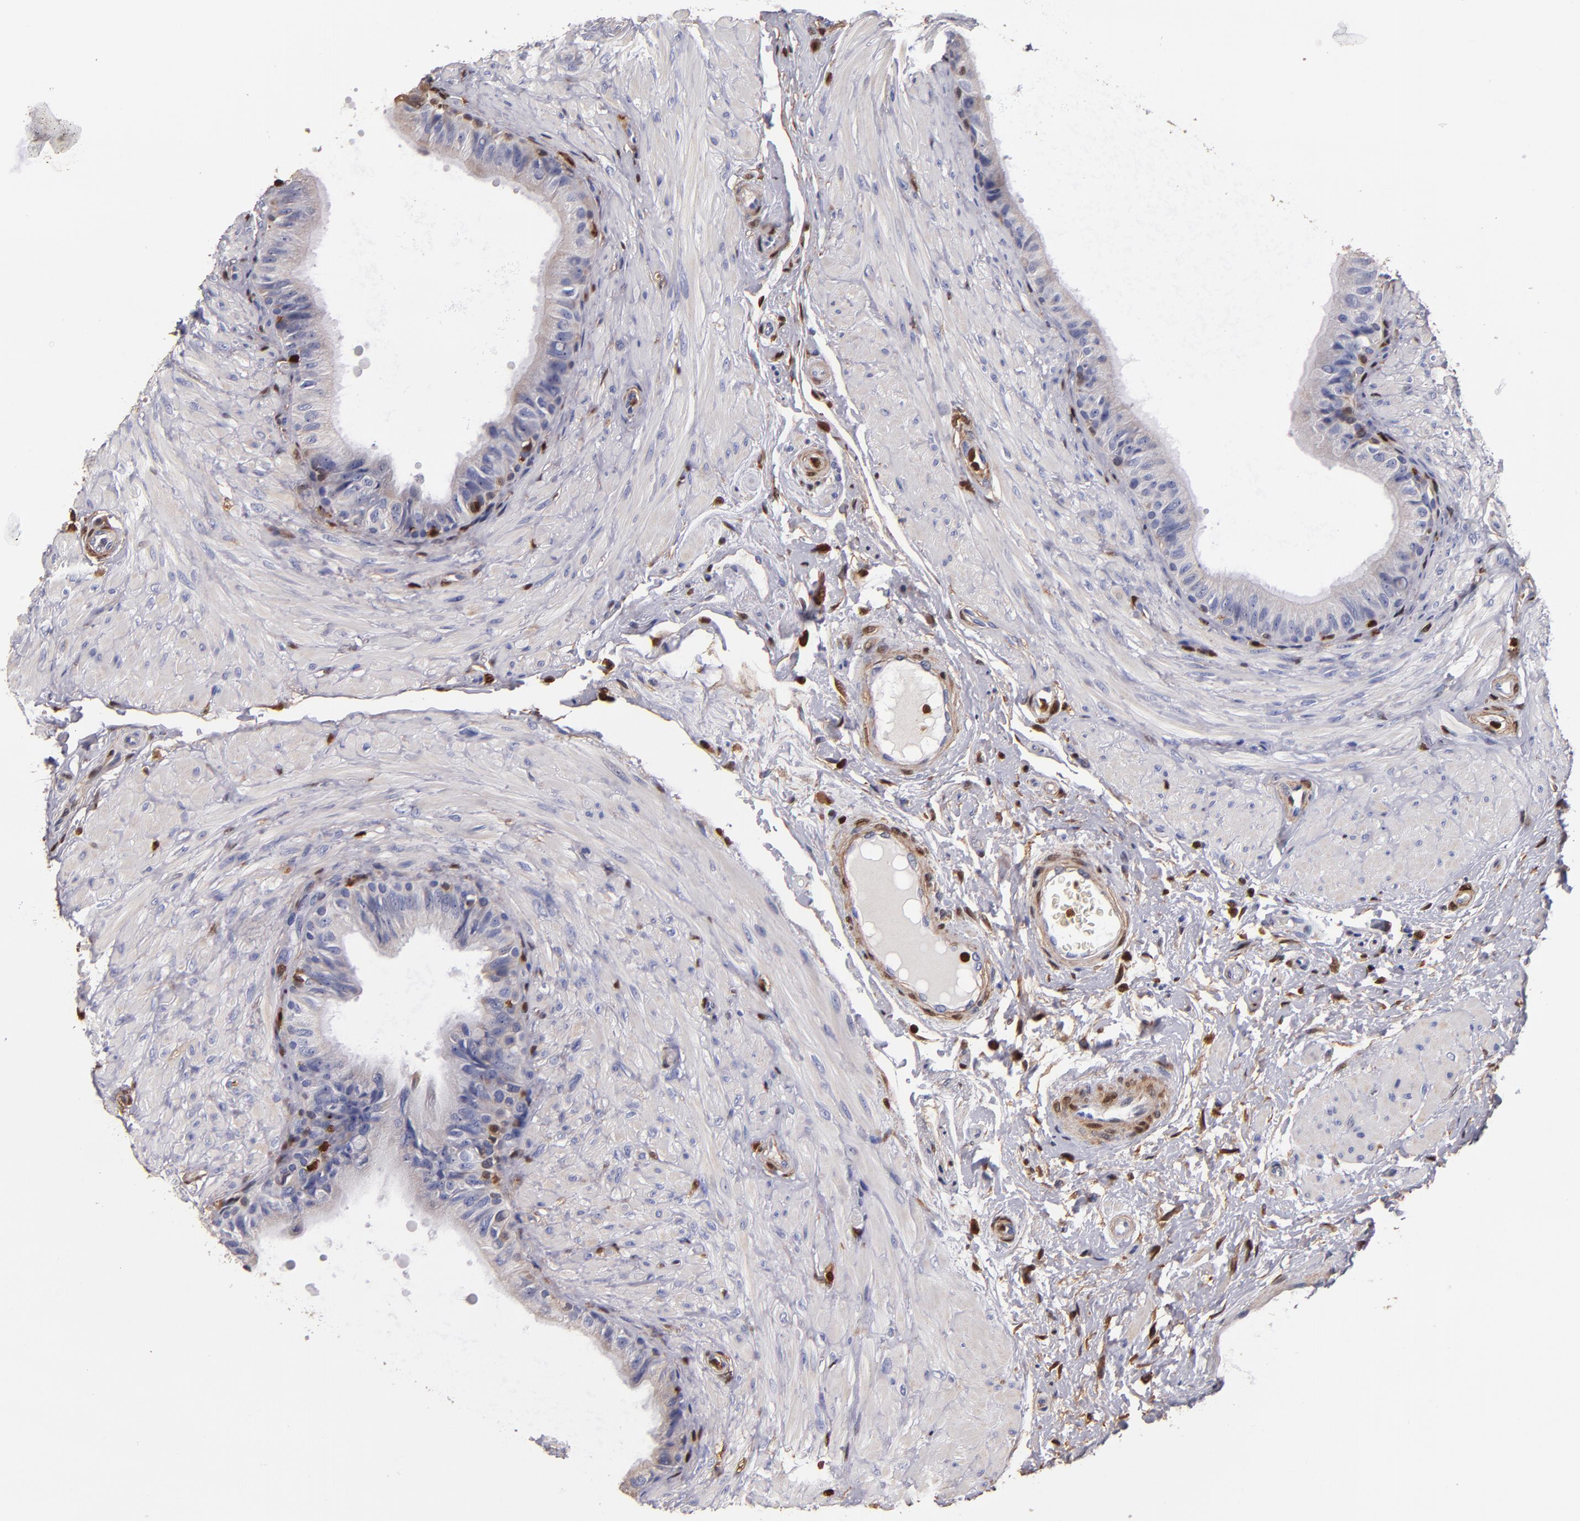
{"staining": {"intensity": "negative", "quantity": "none", "location": "none"}, "tissue": "epididymis", "cell_type": "Glandular cells", "image_type": "normal", "snomed": [{"axis": "morphology", "description": "Normal tissue, NOS"}, {"axis": "topography", "description": "Epididymis"}], "caption": "This is a photomicrograph of IHC staining of normal epididymis, which shows no positivity in glandular cells. (DAB (3,3'-diaminobenzidine) IHC visualized using brightfield microscopy, high magnification).", "gene": "S100A4", "patient": {"sex": "male", "age": 68}}